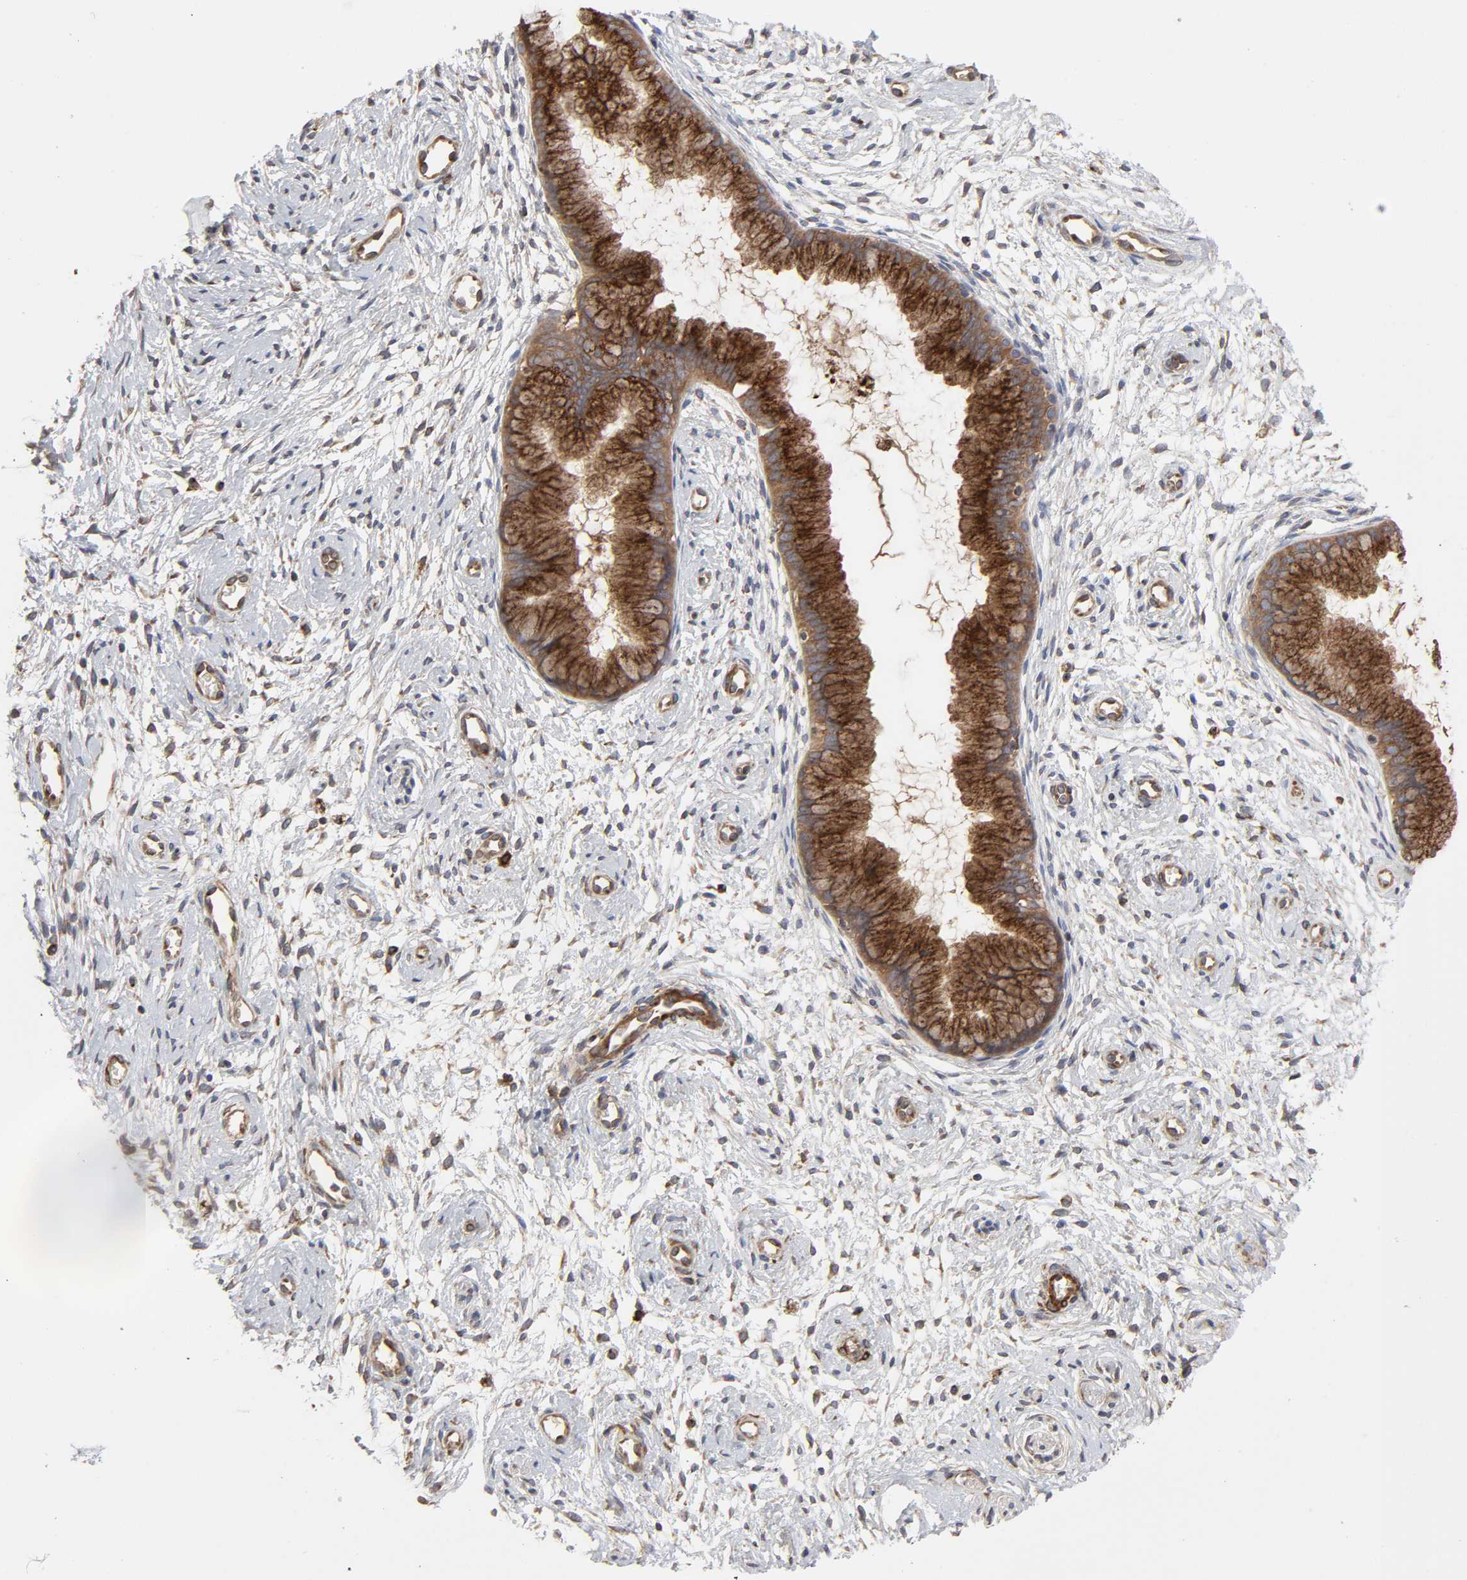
{"staining": {"intensity": "strong", "quantity": ">75%", "location": "cytoplasmic/membranous"}, "tissue": "cervix", "cell_type": "Glandular cells", "image_type": "normal", "snomed": [{"axis": "morphology", "description": "Normal tissue, NOS"}, {"axis": "topography", "description": "Cervix"}], "caption": "Immunohistochemistry (IHC) (DAB) staining of unremarkable human cervix shows strong cytoplasmic/membranous protein staining in approximately >75% of glandular cells.", "gene": "GNPTG", "patient": {"sex": "female", "age": 39}}